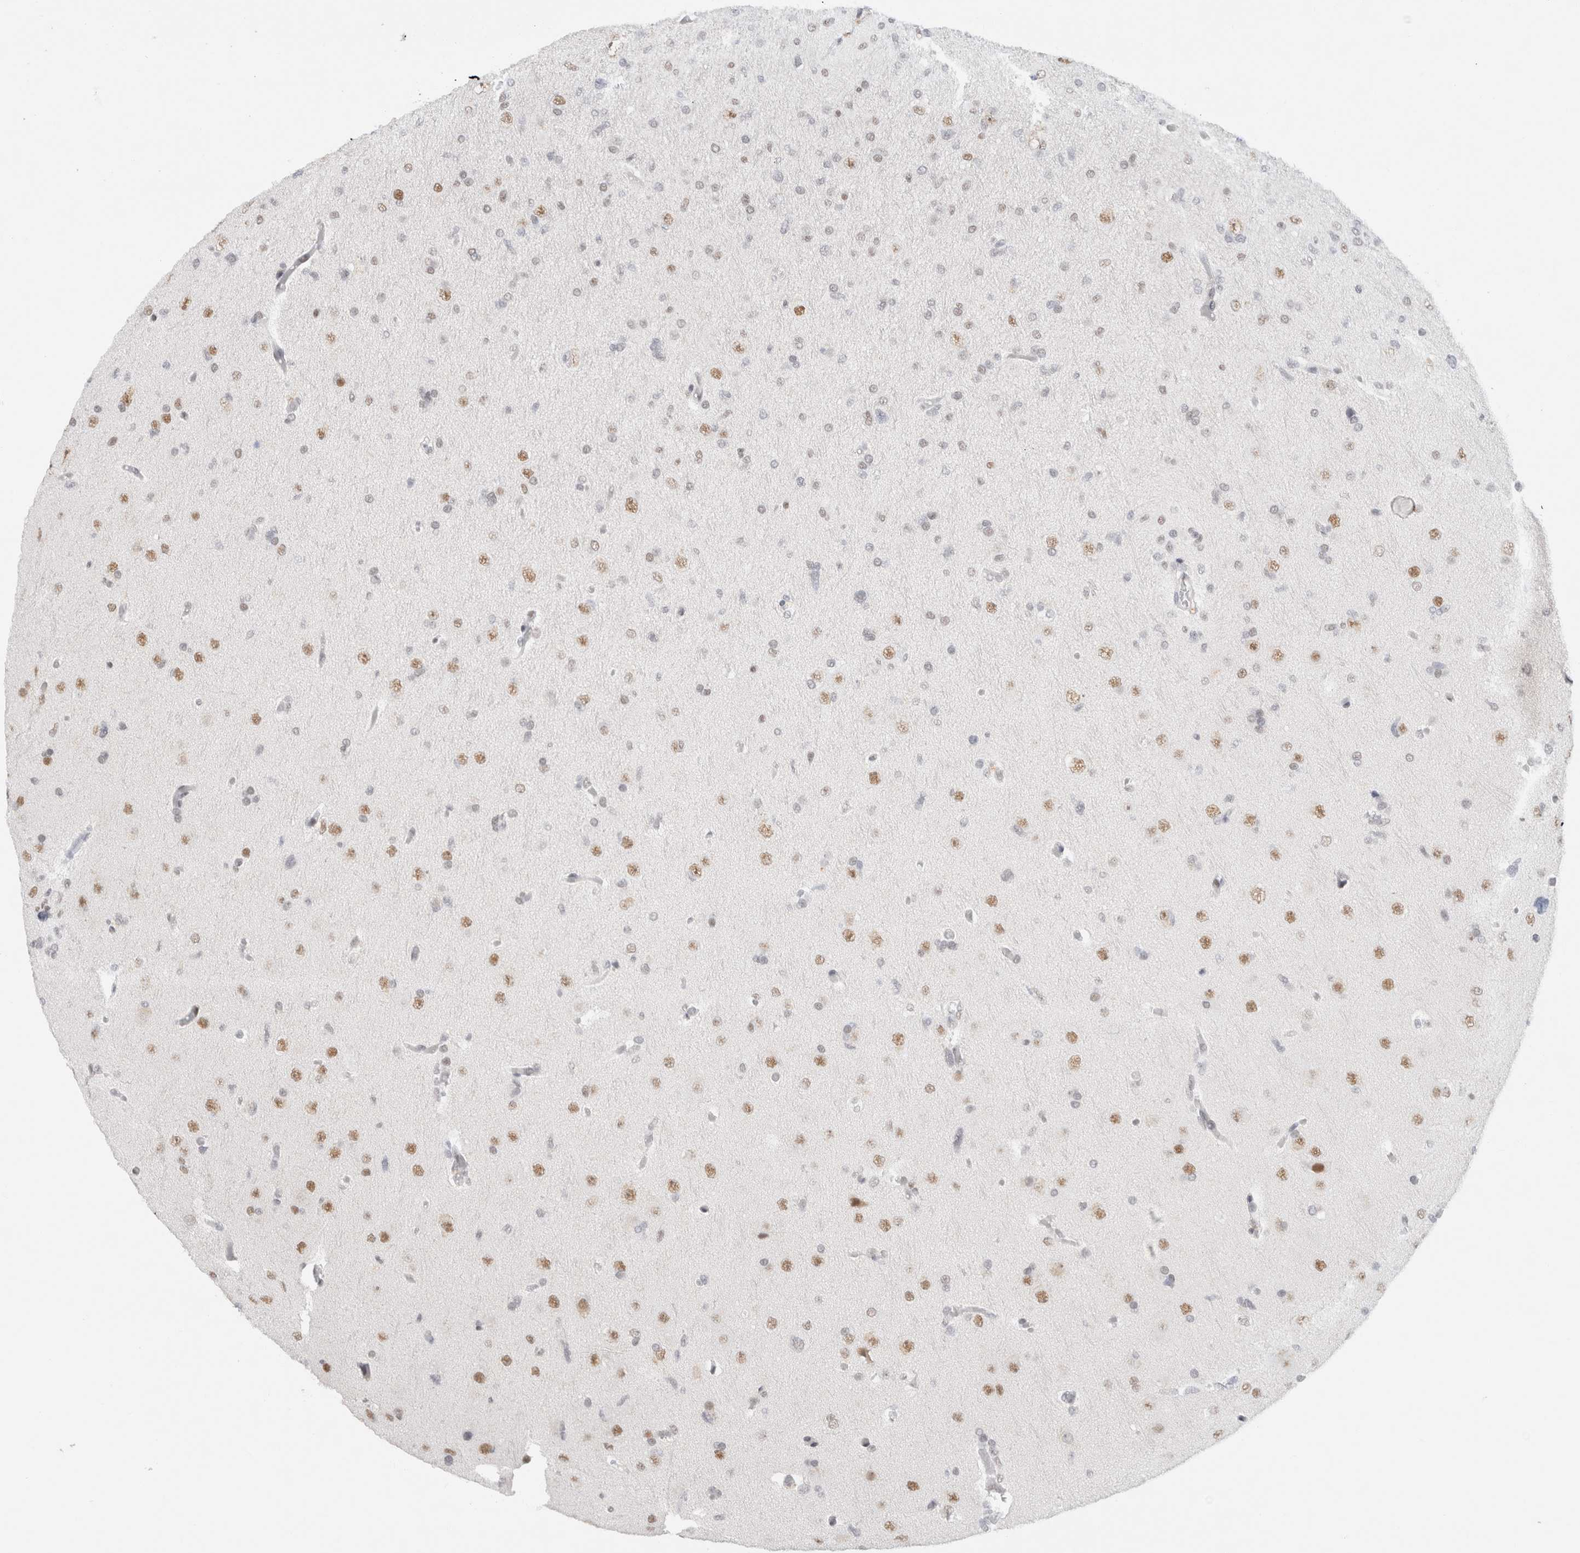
{"staining": {"intensity": "negative", "quantity": "none", "location": "none"}, "tissue": "glioma", "cell_type": "Tumor cells", "image_type": "cancer", "snomed": [{"axis": "morphology", "description": "Glioma, malignant, High grade"}, {"axis": "topography", "description": "Cerebral cortex"}], "caption": "A high-resolution micrograph shows immunohistochemistry (IHC) staining of malignant glioma (high-grade), which shows no significant staining in tumor cells.", "gene": "COPS7A", "patient": {"sex": "female", "age": 36}}